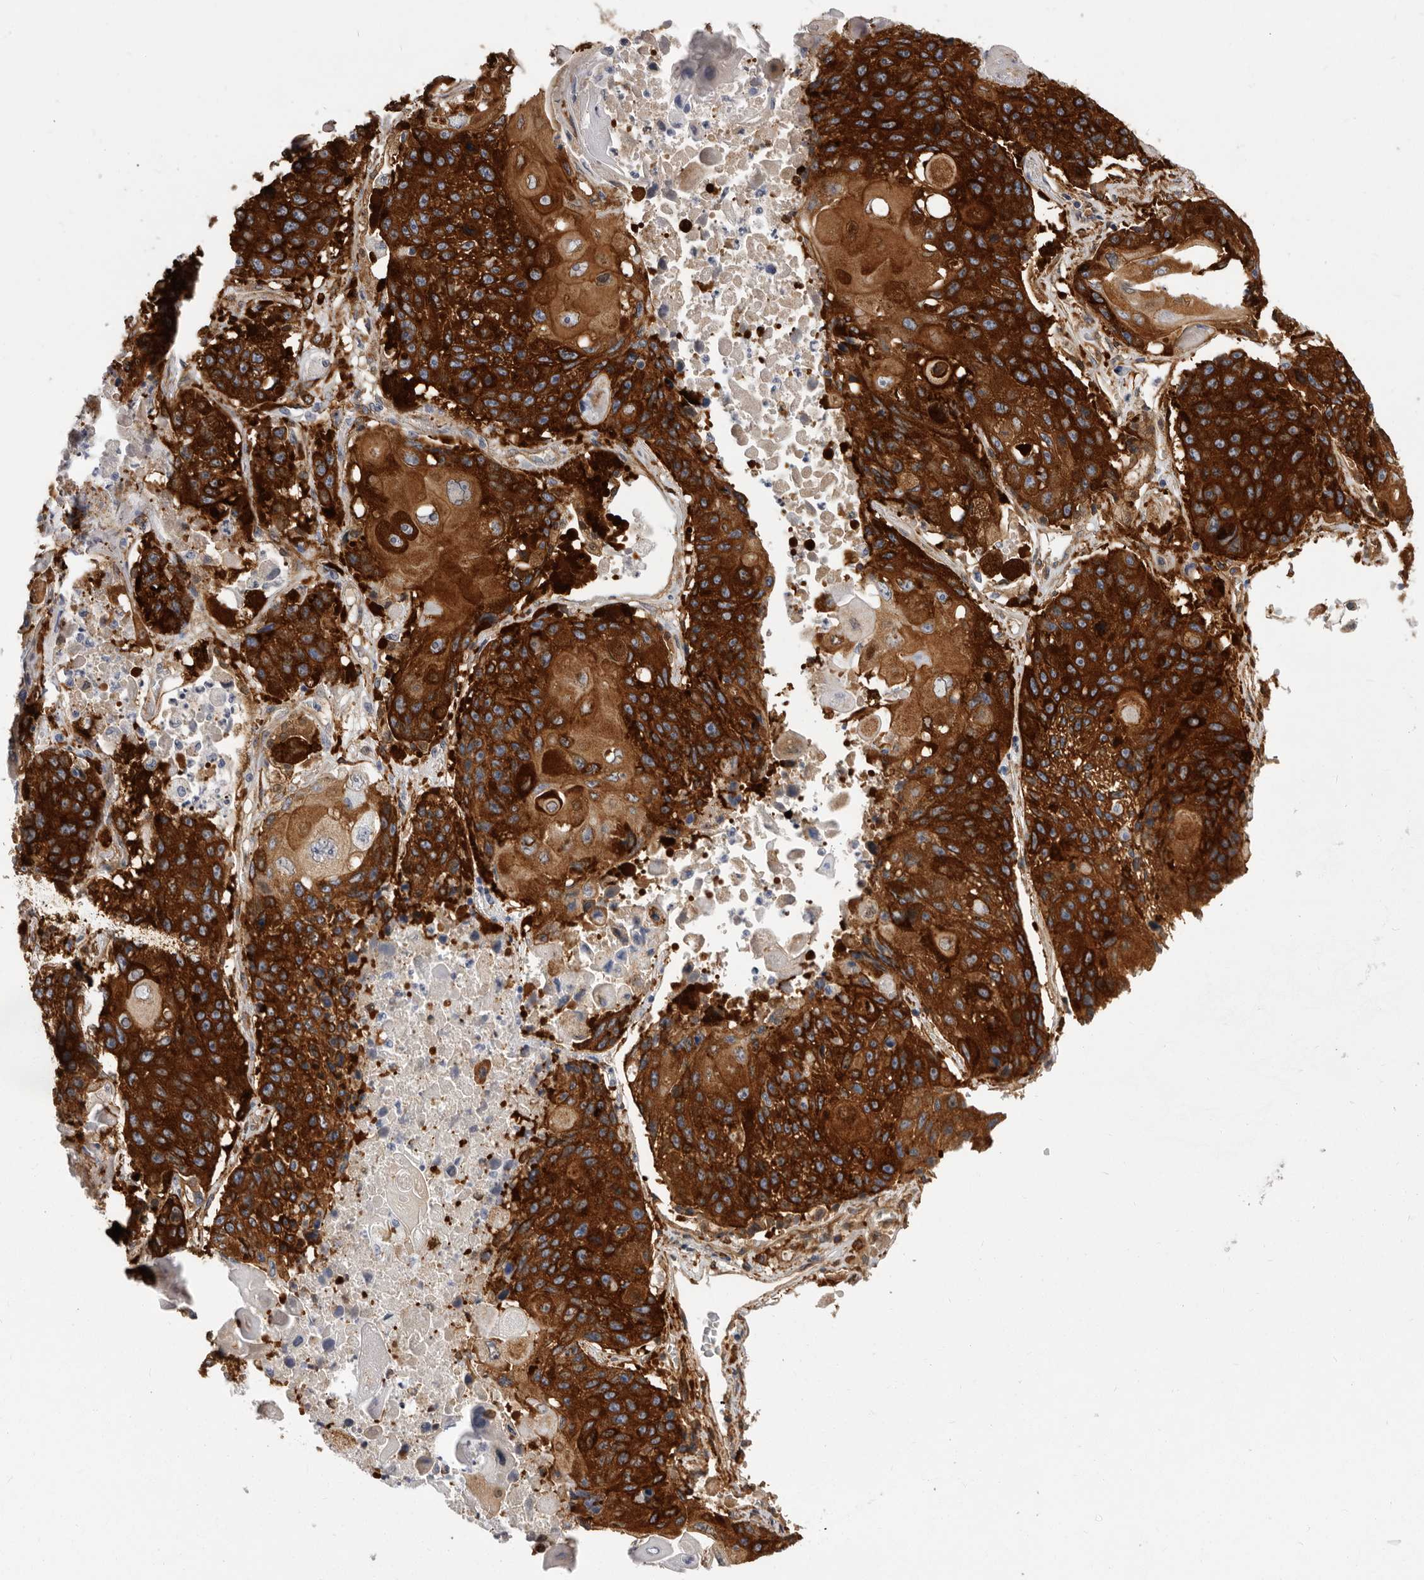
{"staining": {"intensity": "strong", "quantity": ">75%", "location": "cytoplasmic/membranous"}, "tissue": "lung cancer", "cell_type": "Tumor cells", "image_type": "cancer", "snomed": [{"axis": "morphology", "description": "Squamous cell carcinoma, NOS"}, {"axis": "topography", "description": "Lung"}], "caption": "Protein expression analysis of lung cancer displays strong cytoplasmic/membranous staining in approximately >75% of tumor cells.", "gene": "ENAH", "patient": {"sex": "male", "age": 61}}